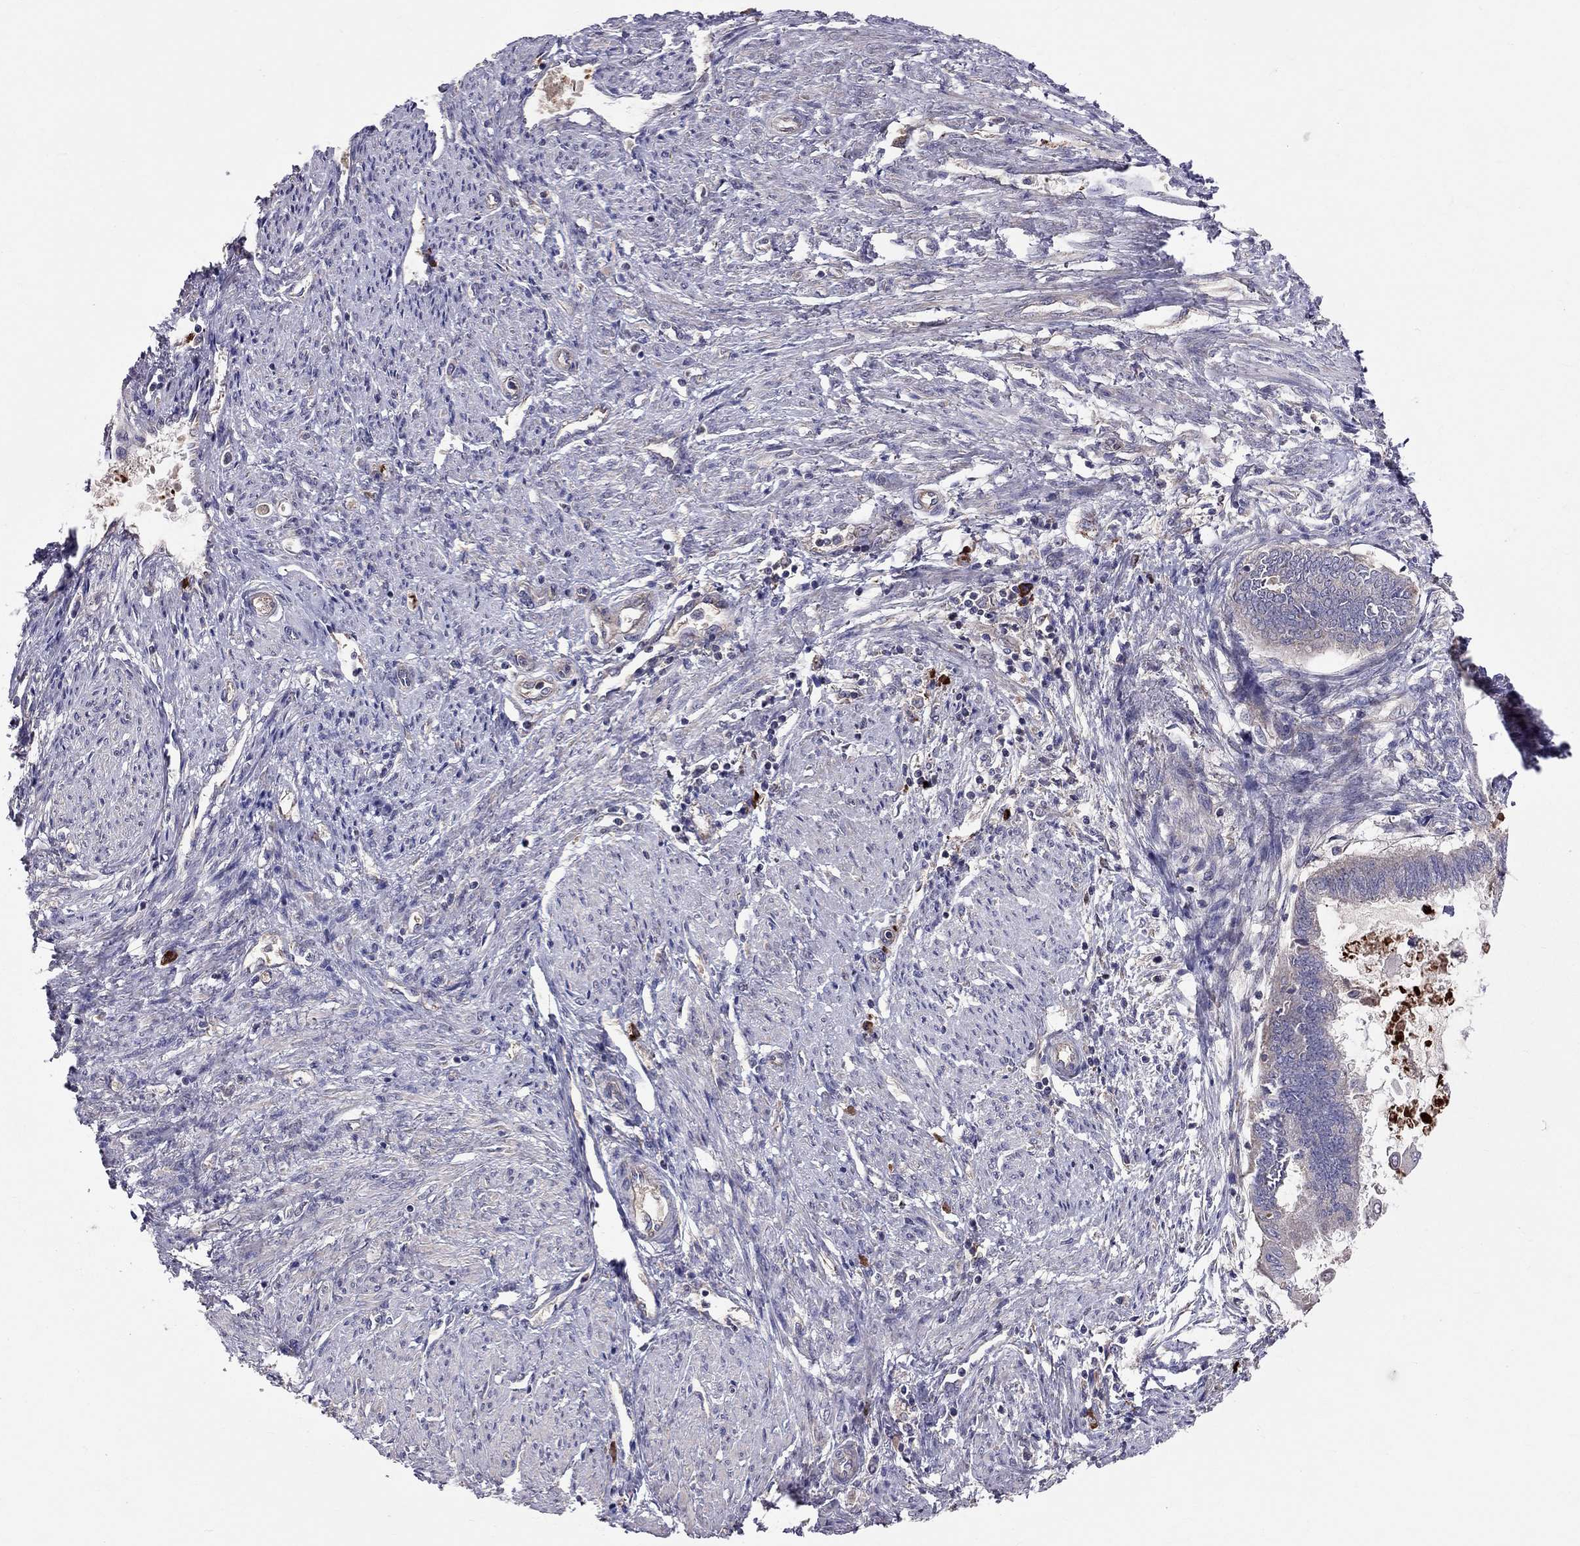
{"staining": {"intensity": "weak", "quantity": "<25%", "location": "cytoplasmic/membranous"}, "tissue": "endometrial cancer", "cell_type": "Tumor cells", "image_type": "cancer", "snomed": [{"axis": "morphology", "description": "Adenocarcinoma, NOS"}, {"axis": "topography", "description": "Endometrium"}], "caption": "Endometrial adenocarcinoma was stained to show a protein in brown. There is no significant expression in tumor cells.", "gene": "PIK3CG", "patient": {"sex": "female", "age": 86}}